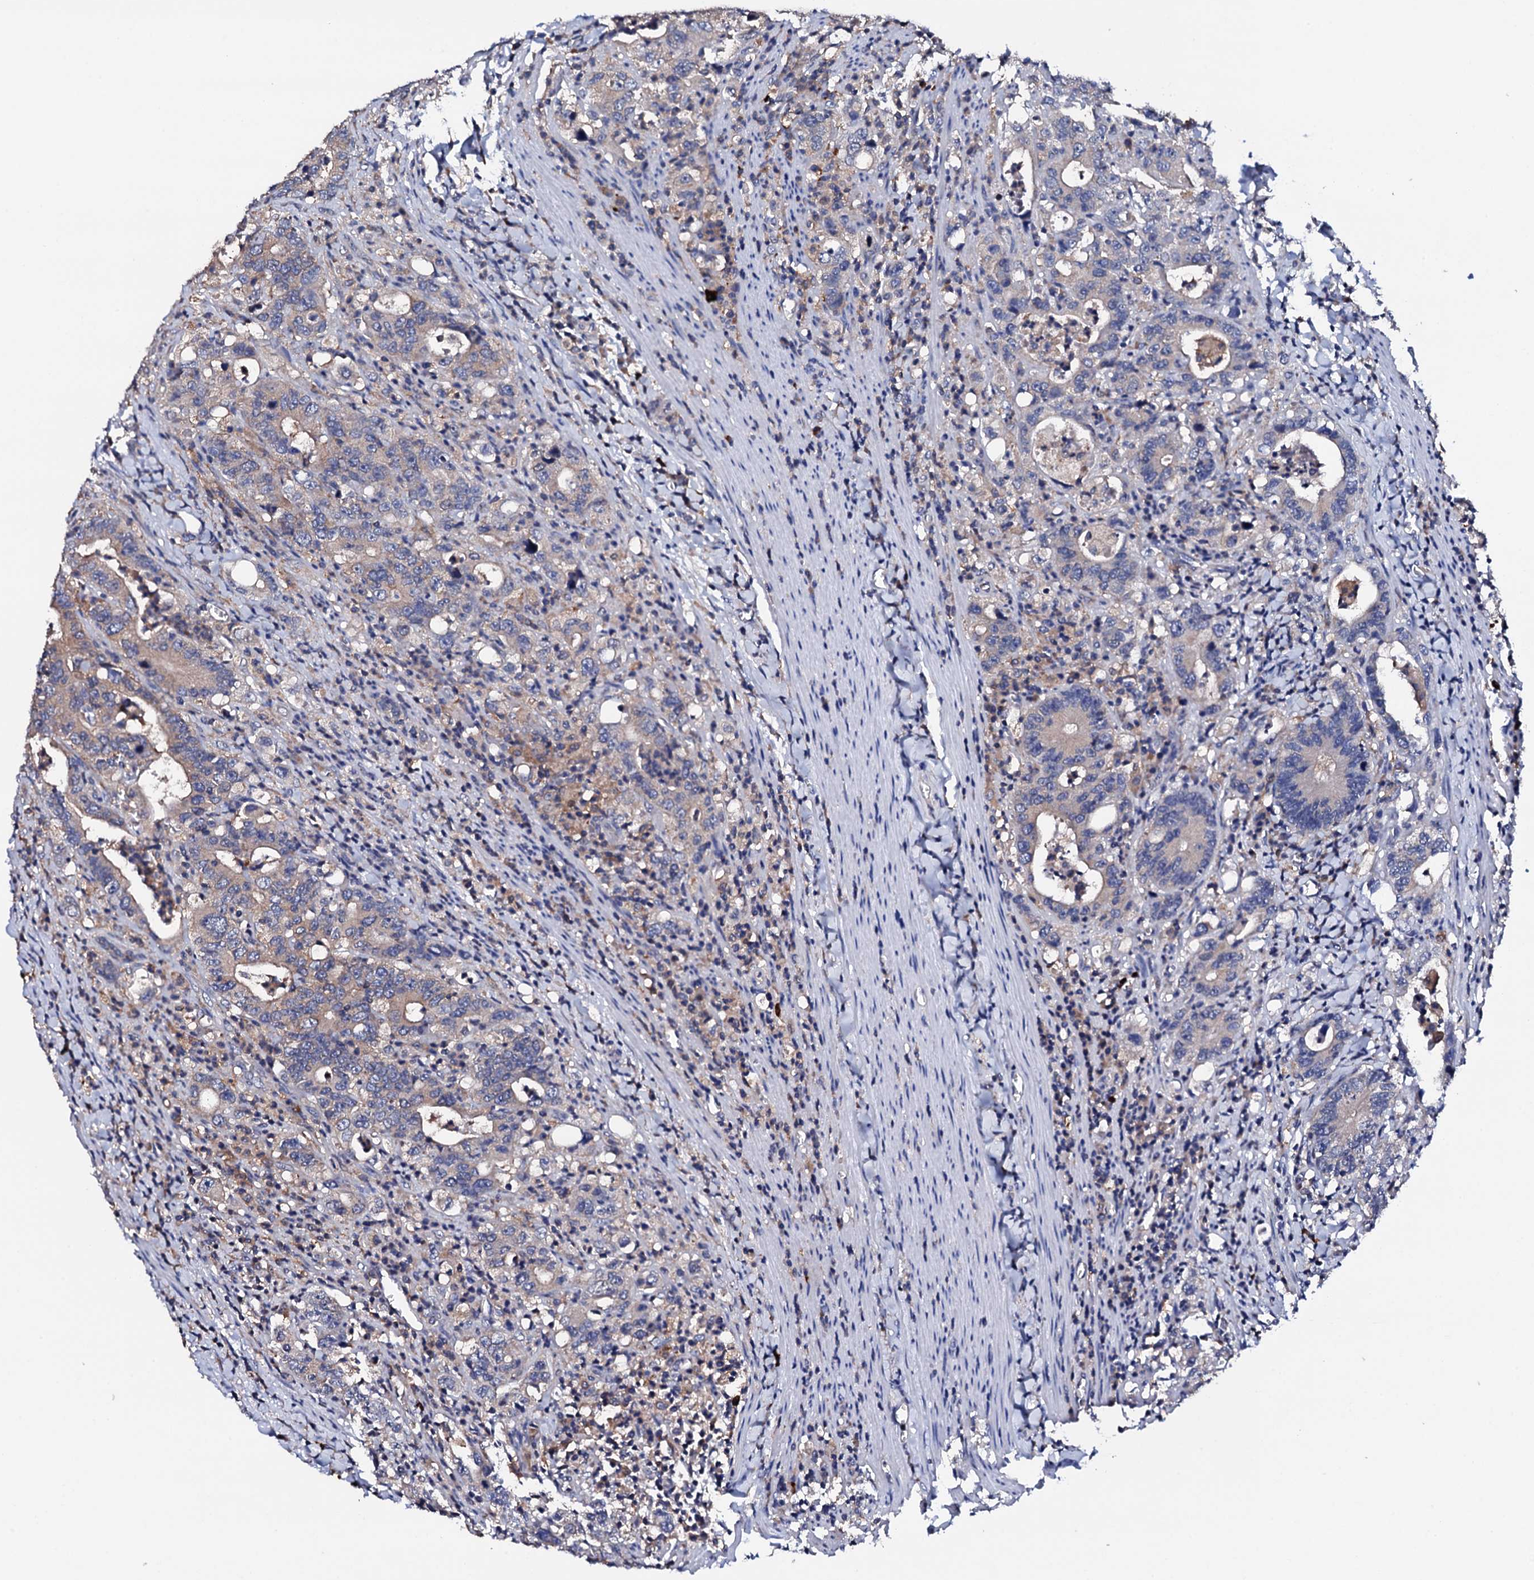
{"staining": {"intensity": "weak", "quantity": "25%-75%", "location": "cytoplasmic/membranous"}, "tissue": "colorectal cancer", "cell_type": "Tumor cells", "image_type": "cancer", "snomed": [{"axis": "morphology", "description": "Adenocarcinoma, NOS"}, {"axis": "topography", "description": "Colon"}], "caption": "Weak cytoplasmic/membranous staining for a protein is present in about 25%-75% of tumor cells of colorectal cancer using immunohistochemistry.", "gene": "TCAF2", "patient": {"sex": "female", "age": 75}}